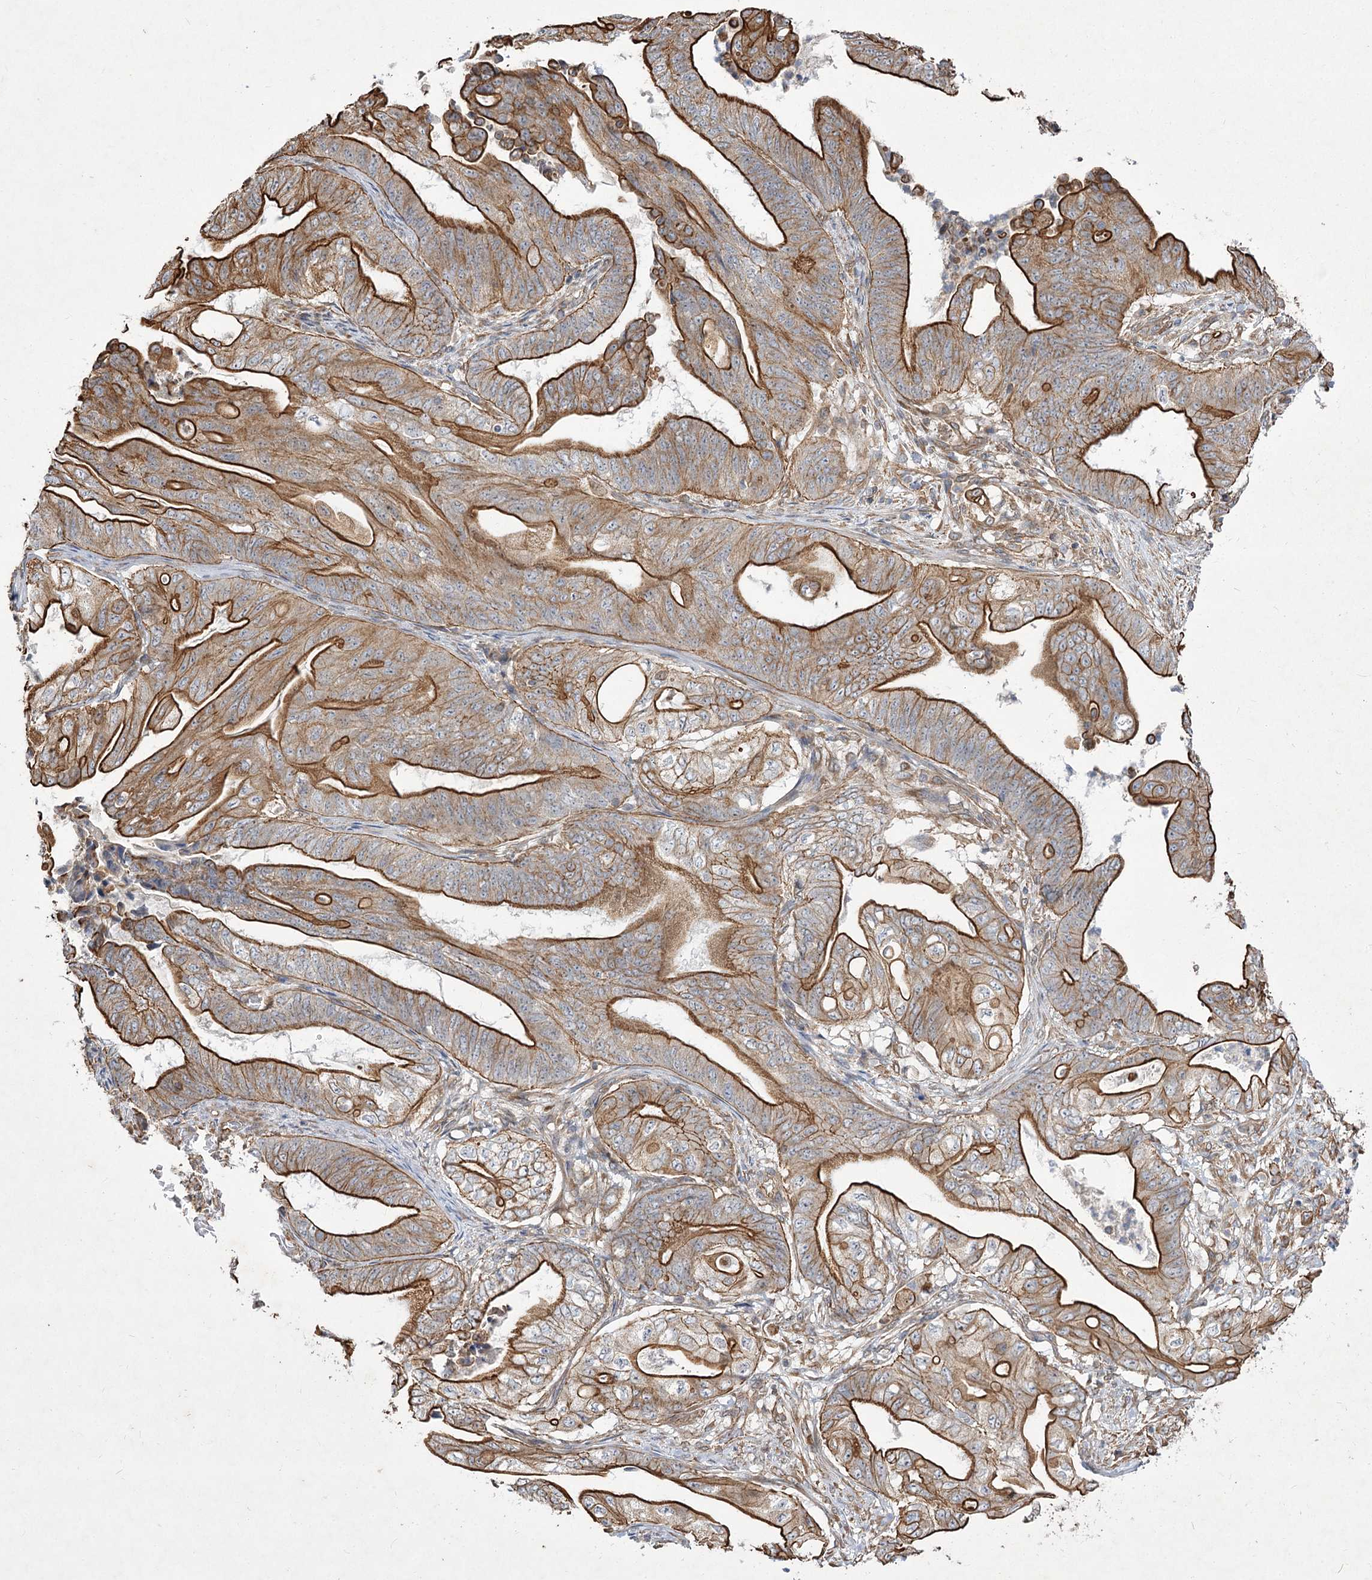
{"staining": {"intensity": "strong", "quantity": ">75%", "location": "cytoplasmic/membranous"}, "tissue": "stomach cancer", "cell_type": "Tumor cells", "image_type": "cancer", "snomed": [{"axis": "morphology", "description": "Adenocarcinoma, NOS"}, {"axis": "topography", "description": "Stomach"}], "caption": "A high amount of strong cytoplasmic/membranous expression is present in about >75% of tumor cells in stomach cancer tissue.", "gene": "SH3BP5L", "patient": {"sex": "female", "age": 73}}